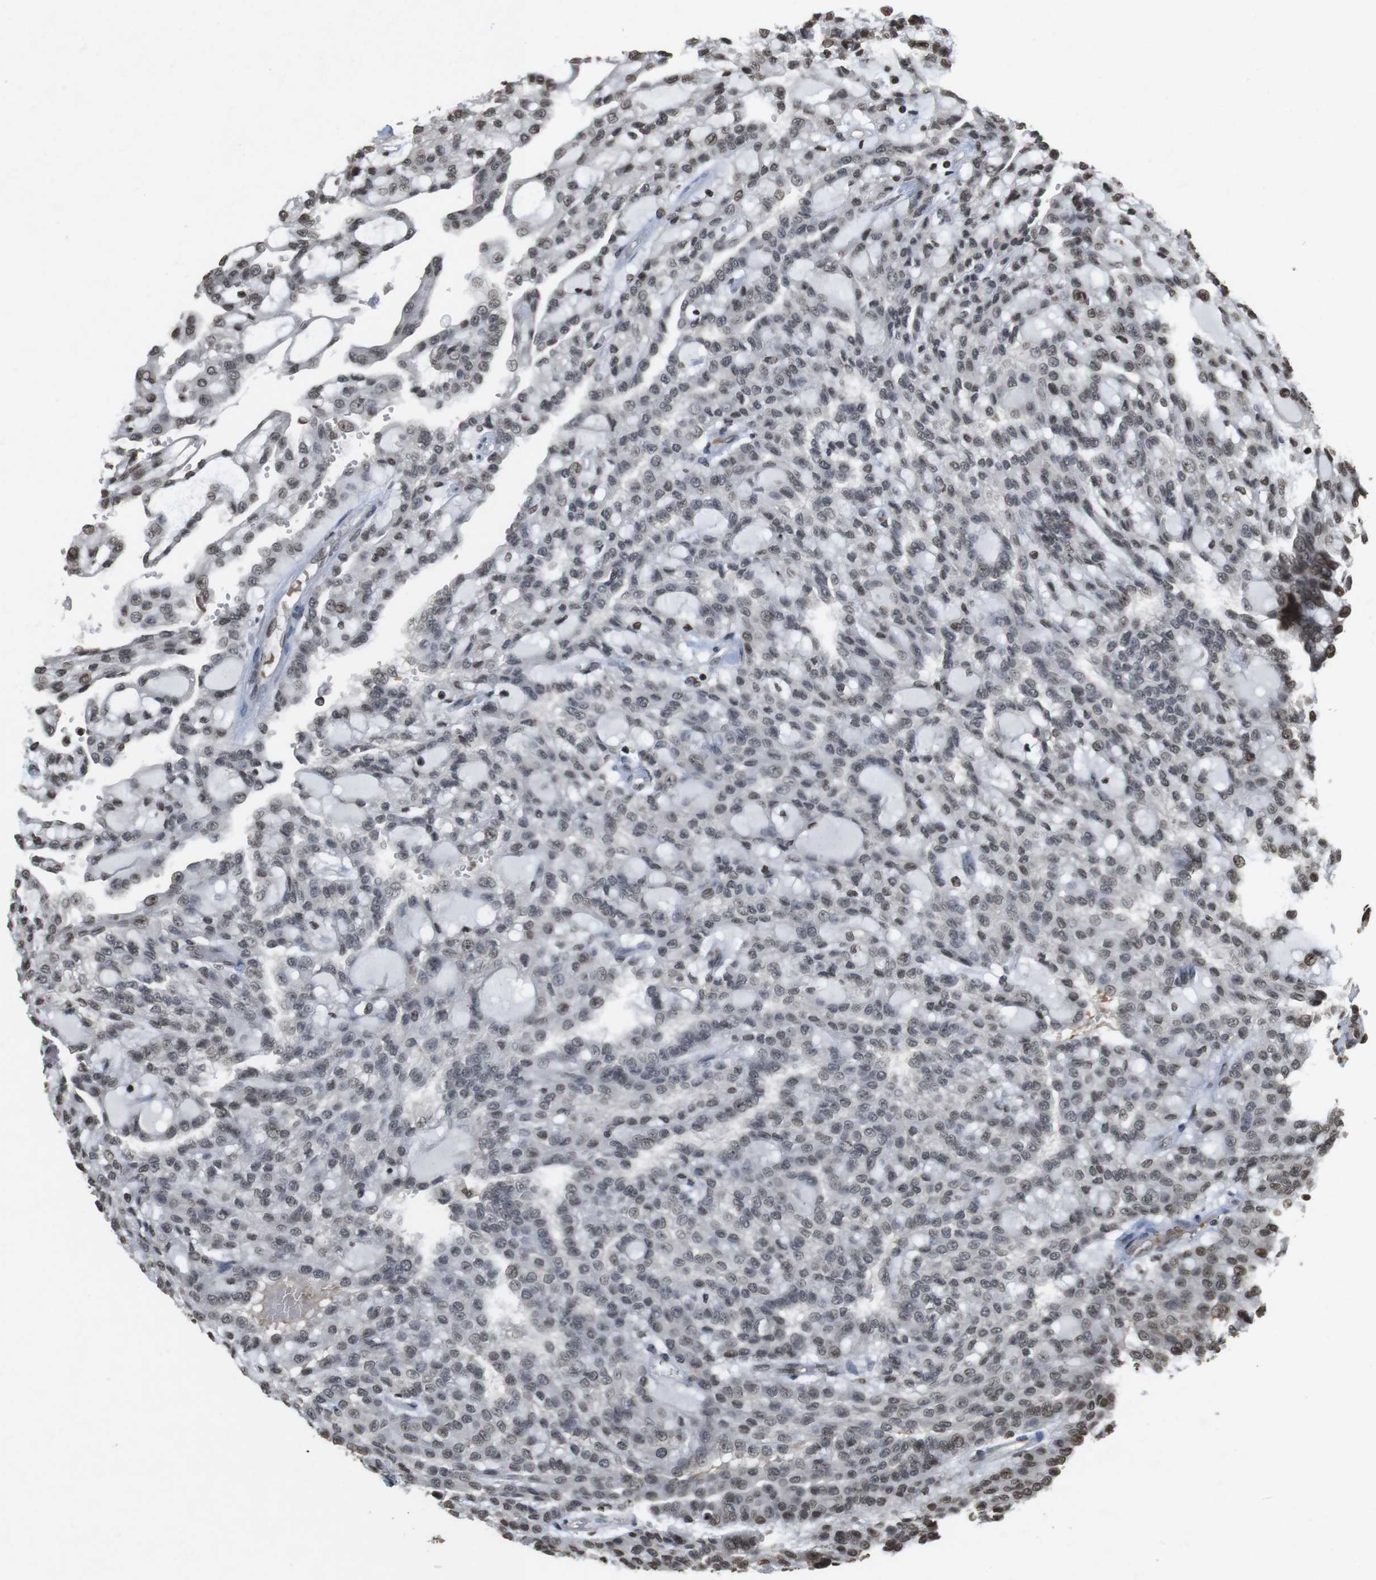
{"staining": {"intensity": "weak", "quantity": "25%-75%", "location": "nuclear"}, "tissue": "renal cancer", "cell_type": "Tumor cells", "image_type": "cancer", "snomed": [{"axis": "morphology", "description": "Adenocarcinoma, NOS"}, {"axis": "topography", "description": "Kidney"}], "caption": "Immunohistochemistry (IHC) staining of adenocarcinoma (renal), which demonstrates low levels of weak nuclear positivity in approximately 25%-75% of tumor cells indicating weak nuclear protein expression. The staining was performed using DAB (3,3'-diaminobenzidine) (brown) for protein detection and nuclei were counterstained in hematoxylin (blue).", "gene": "FOXA3", "patient": {"sex": "male", "age": 63}}